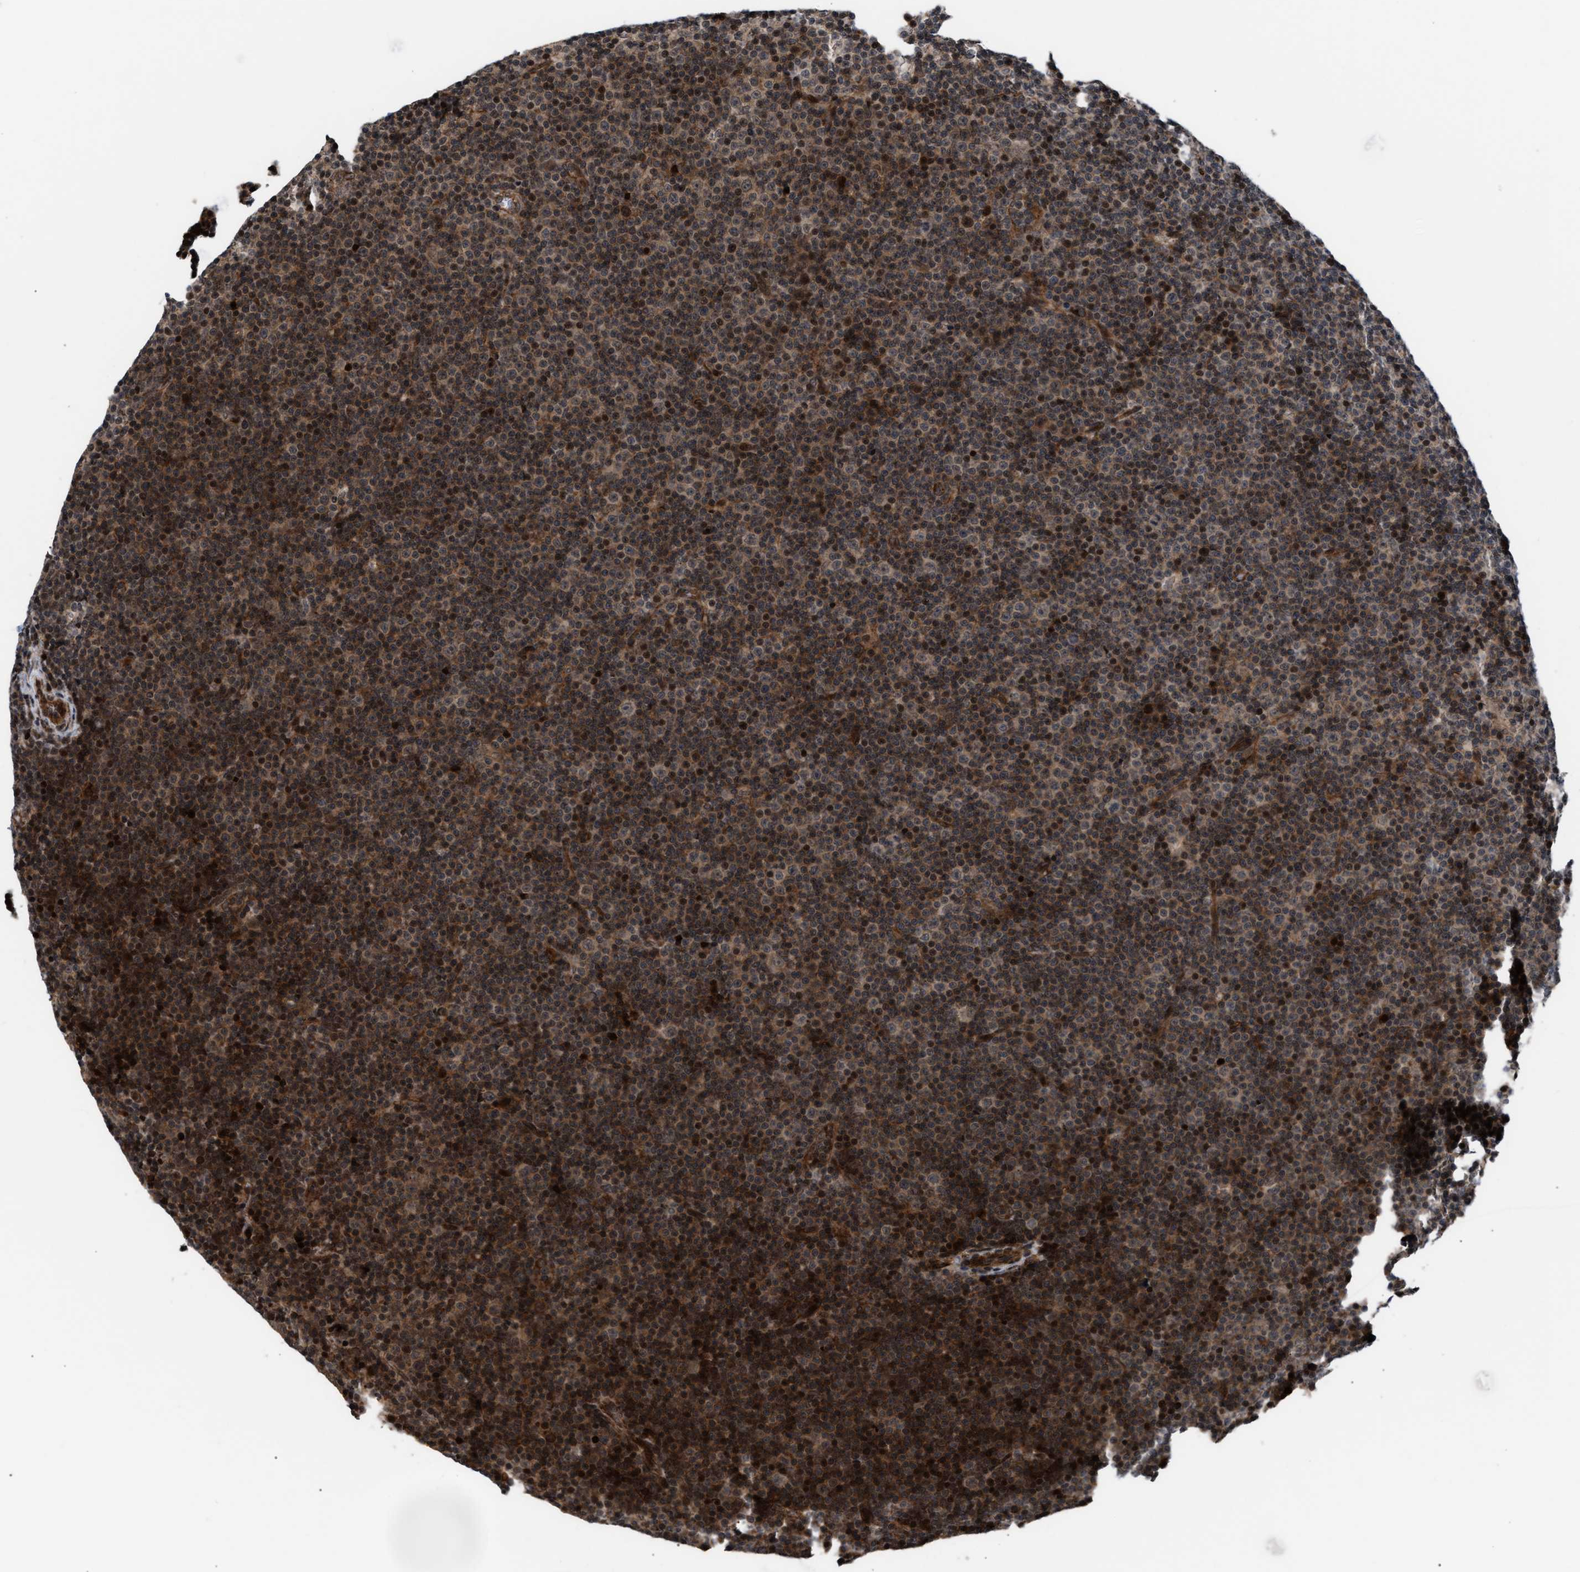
{"staining": {"intensity": "moderate", "quantity": "25%-75%", "location": "cytoplasmic/membranous,nuclear"}, "tissue": "lymphoma", "cell_type": "Tumor cells", "image_type": "cancer", "snomed": [{"axis": "morphology", "description": "Malignant lymphoma, non-Hodgkin's type, Low grade"}, {"axis": "topography", "description": "Lymph node"}], "caption": "Low-grade malignant lymphoma, non-Hodgkin's type stained for a protein exhibits moderate cytoplasmic/membranous and nuclear positivity in tumor cells. The staining was performed using DAB (3,3'-diaminobenzidine) to visualize the protein expression in brown, while the nuclei were stained in blue with hematoxylin (Magnification: 20x).", "gene": "STAU2", "patient": {"sex": "female", "age": 67}}